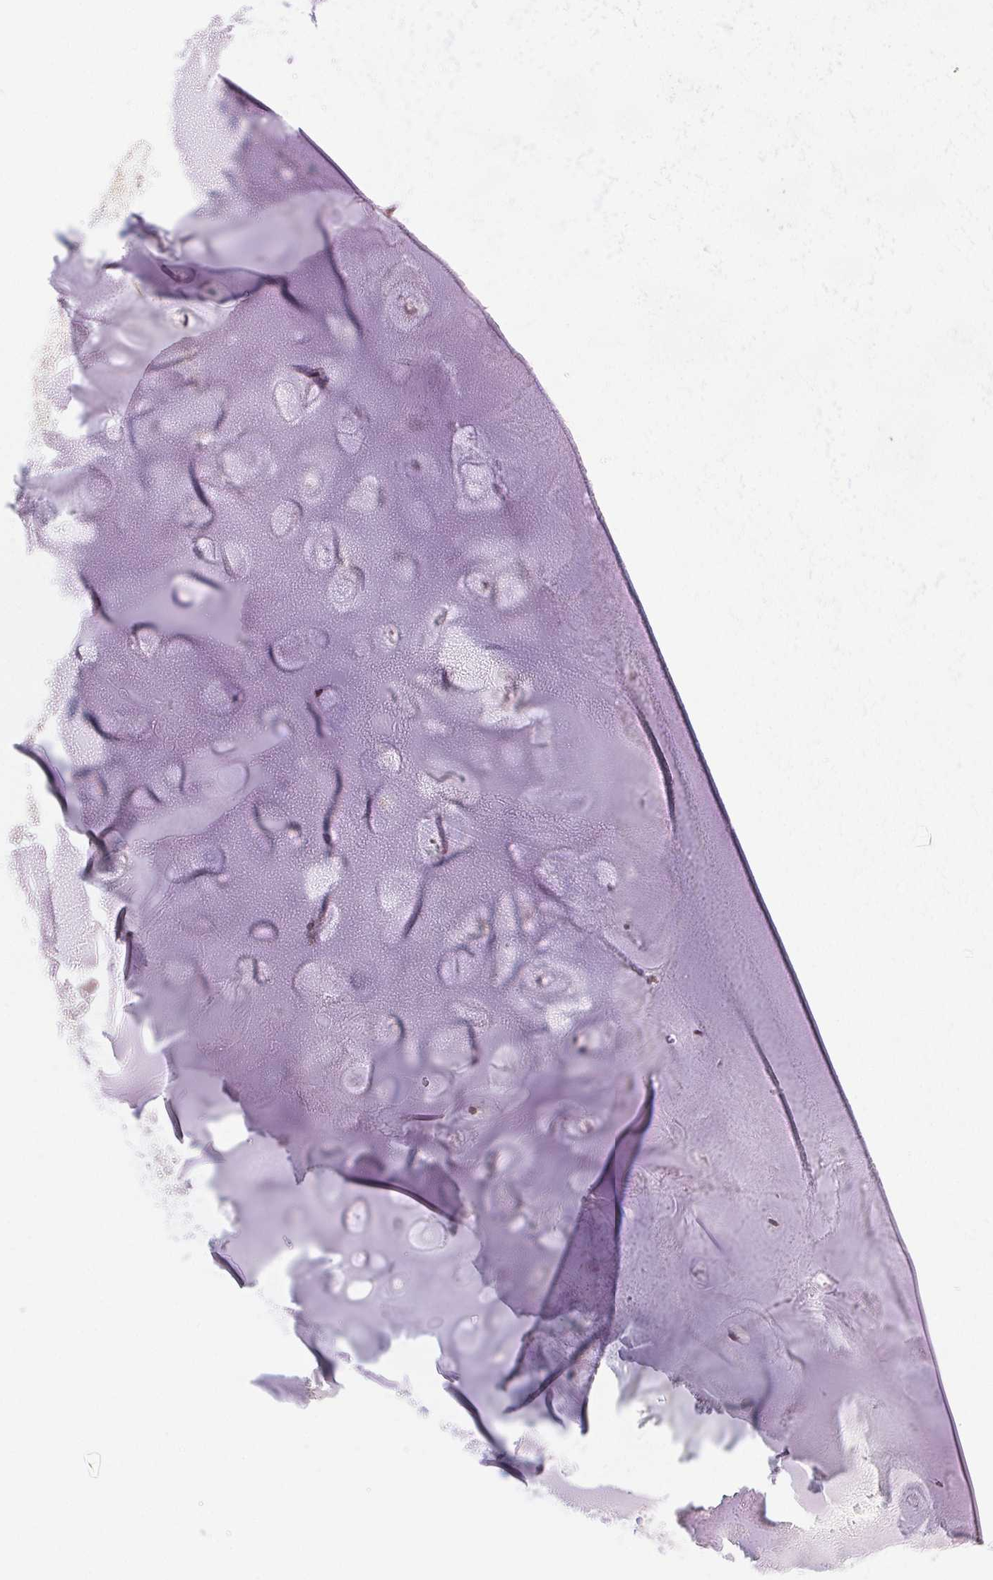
{"staining": {"intensity": "negative", "quantity": "none", "location": "none"}, "tissue": "adipose tissue", "cell_type": "Adipocytes", "image_type": "normal", "snomed": [{"axis": "morphology", "description": "Normal tissue, NOS"}, {"axis": "morphology", "description": "Squamous cell carcinoma, NOS"}, {"axis": "topography", "description": "Cartilage tissue"}, {"axis": "topography", "description": "Bronchus"}, {"axis": "topography", "description": "Lung"}], "caption": "This is a micrograph of immunohistochemistry (IHC) staining of unremarkable adipose tissue, which shows no positivity in adipocytes.", "gene": "PRPF18", "patient": {"sex": "male", "age": 66}}